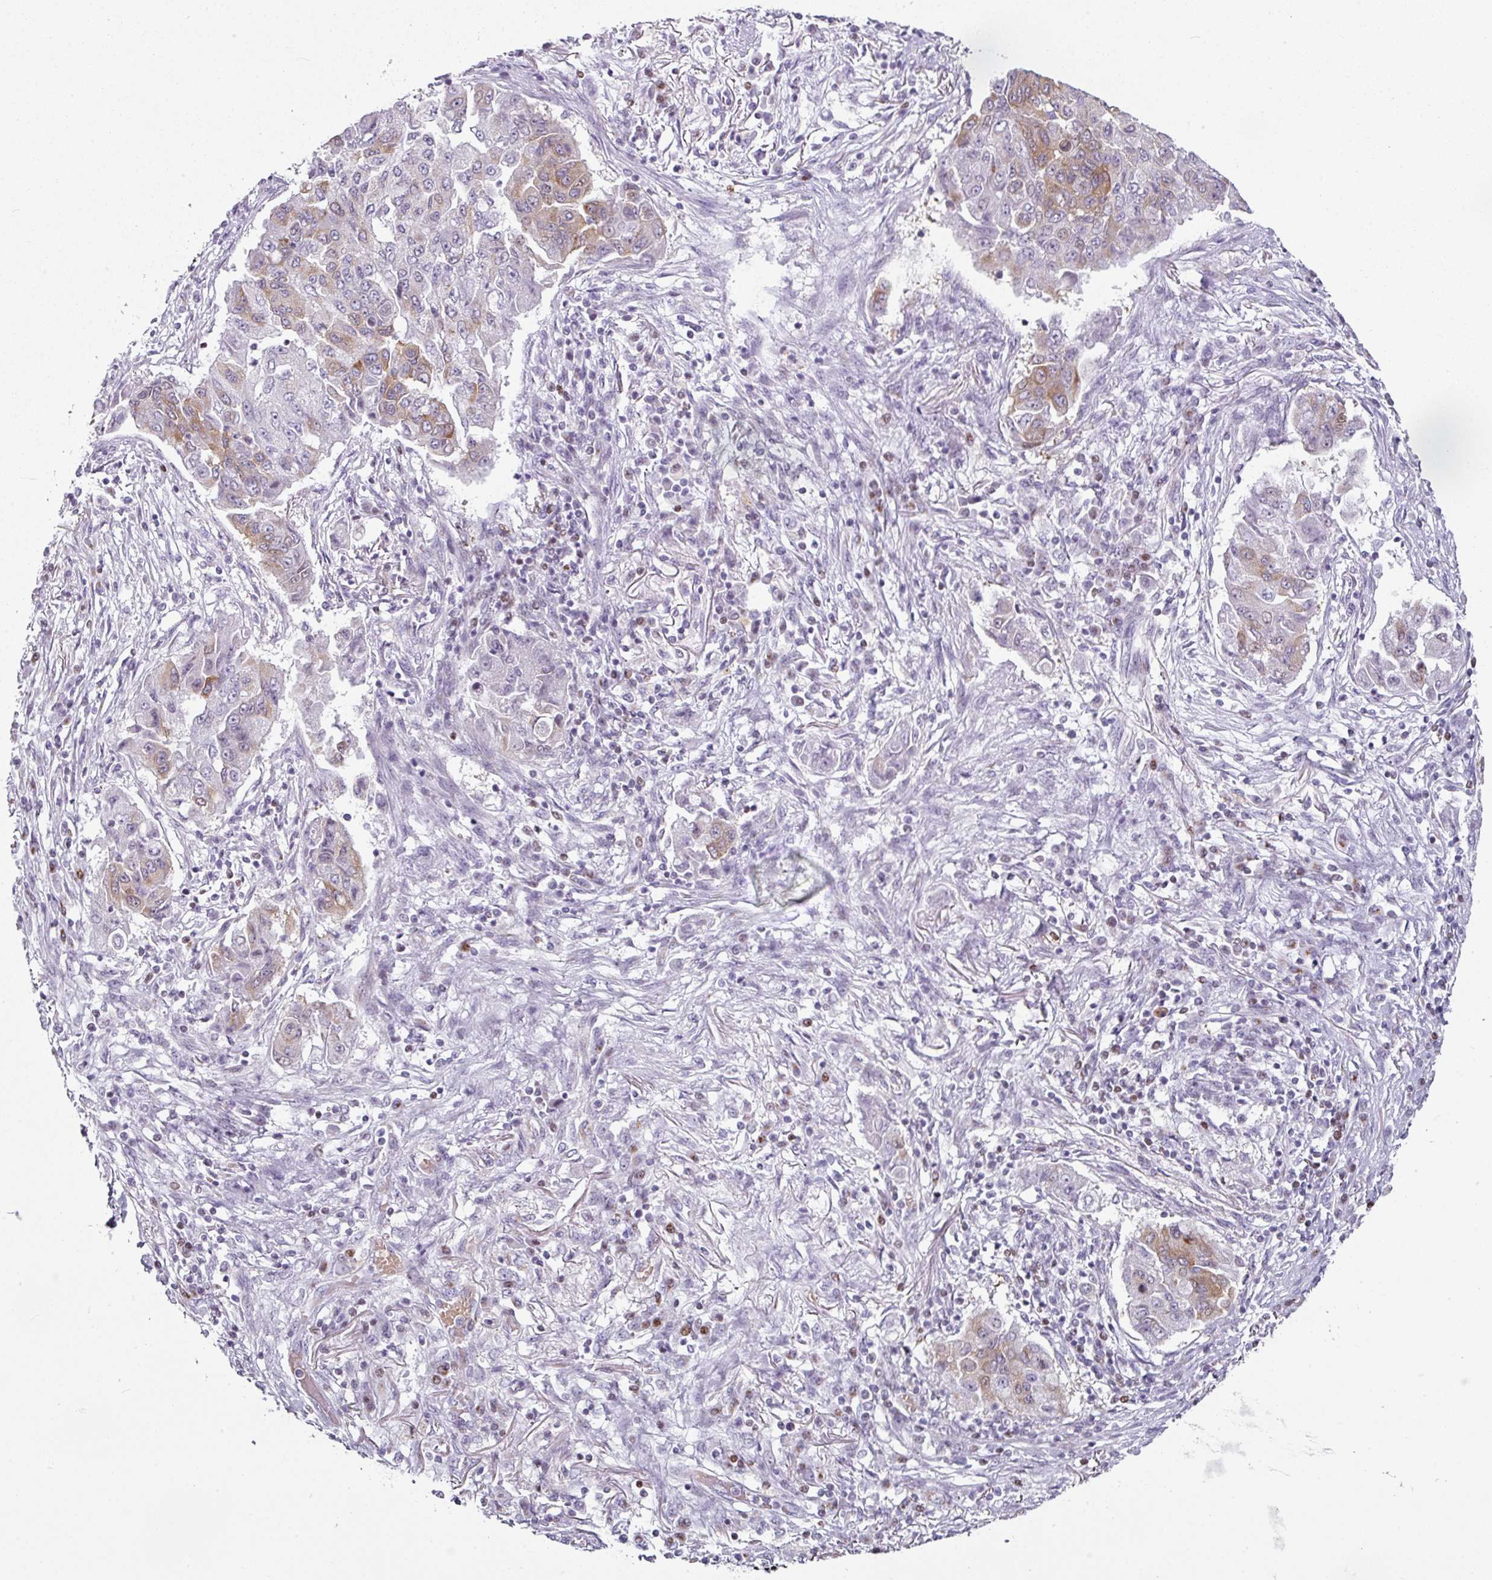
{"staining": {"intensity": "moderate", "quantity": "25%-75%", "location": "cytoplasmic/membranous"}, "tissue": "lung cancer", "cell_type": "Tumor cells", "image_type": "cancer", "snomed": [{"axis": "morphology", "description": "Squamous cell carcinoma, NOS"}, {"axis": "topography", "description": "Lung"}], "caption": "Immunohistochemical staining of human squamous cell carcinoma (lung) exhibits medium levels of moderate cytoplasmic/membranous protein staining in about 25%-75% of tumor cells.", "gene": "SYT8", "patient": {"sex": "male", "age": 74}}